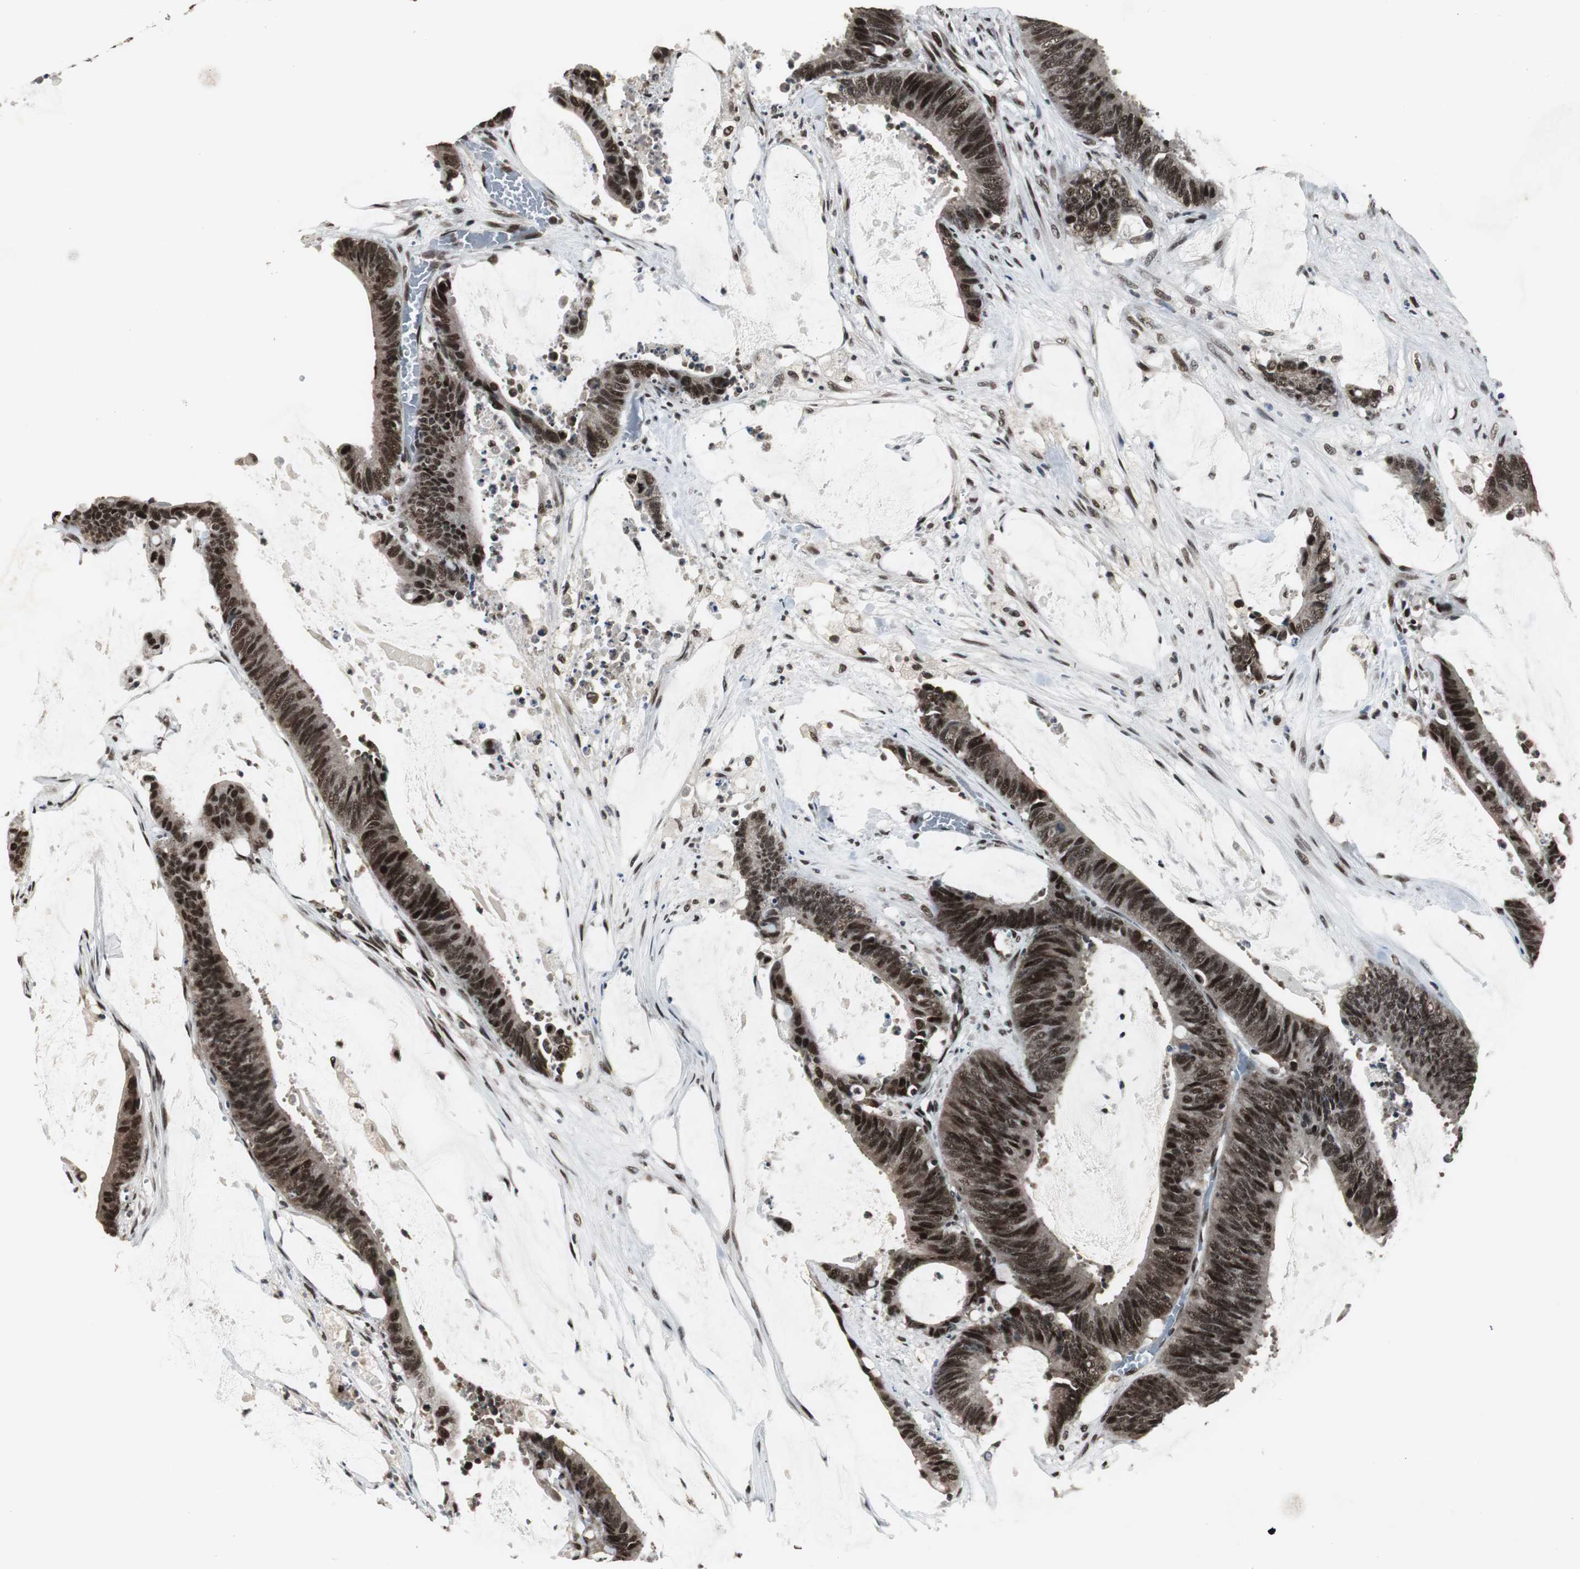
{"staining": {"intensity": "strong", "quantity": ">75%", "location": "nuclear"}, "tissue": "colorectal cancer", "cell_type": "Tumor cells", "image_type": "cancer", "snomed": [{"axis": "morphology", "description": "Adenocarcinoma, NOS"}, {"axis": "topography", "description": "Rectum"}], "caption": "The immunohistochemical stain shows strong nuclear staining in tumor cells of colorectal cancer tissue. The protein of interest is shown in brown color, while the nuclei are stained blue.", "gene": "CDK9", "patient": {"sex": "female", "age": 66}}